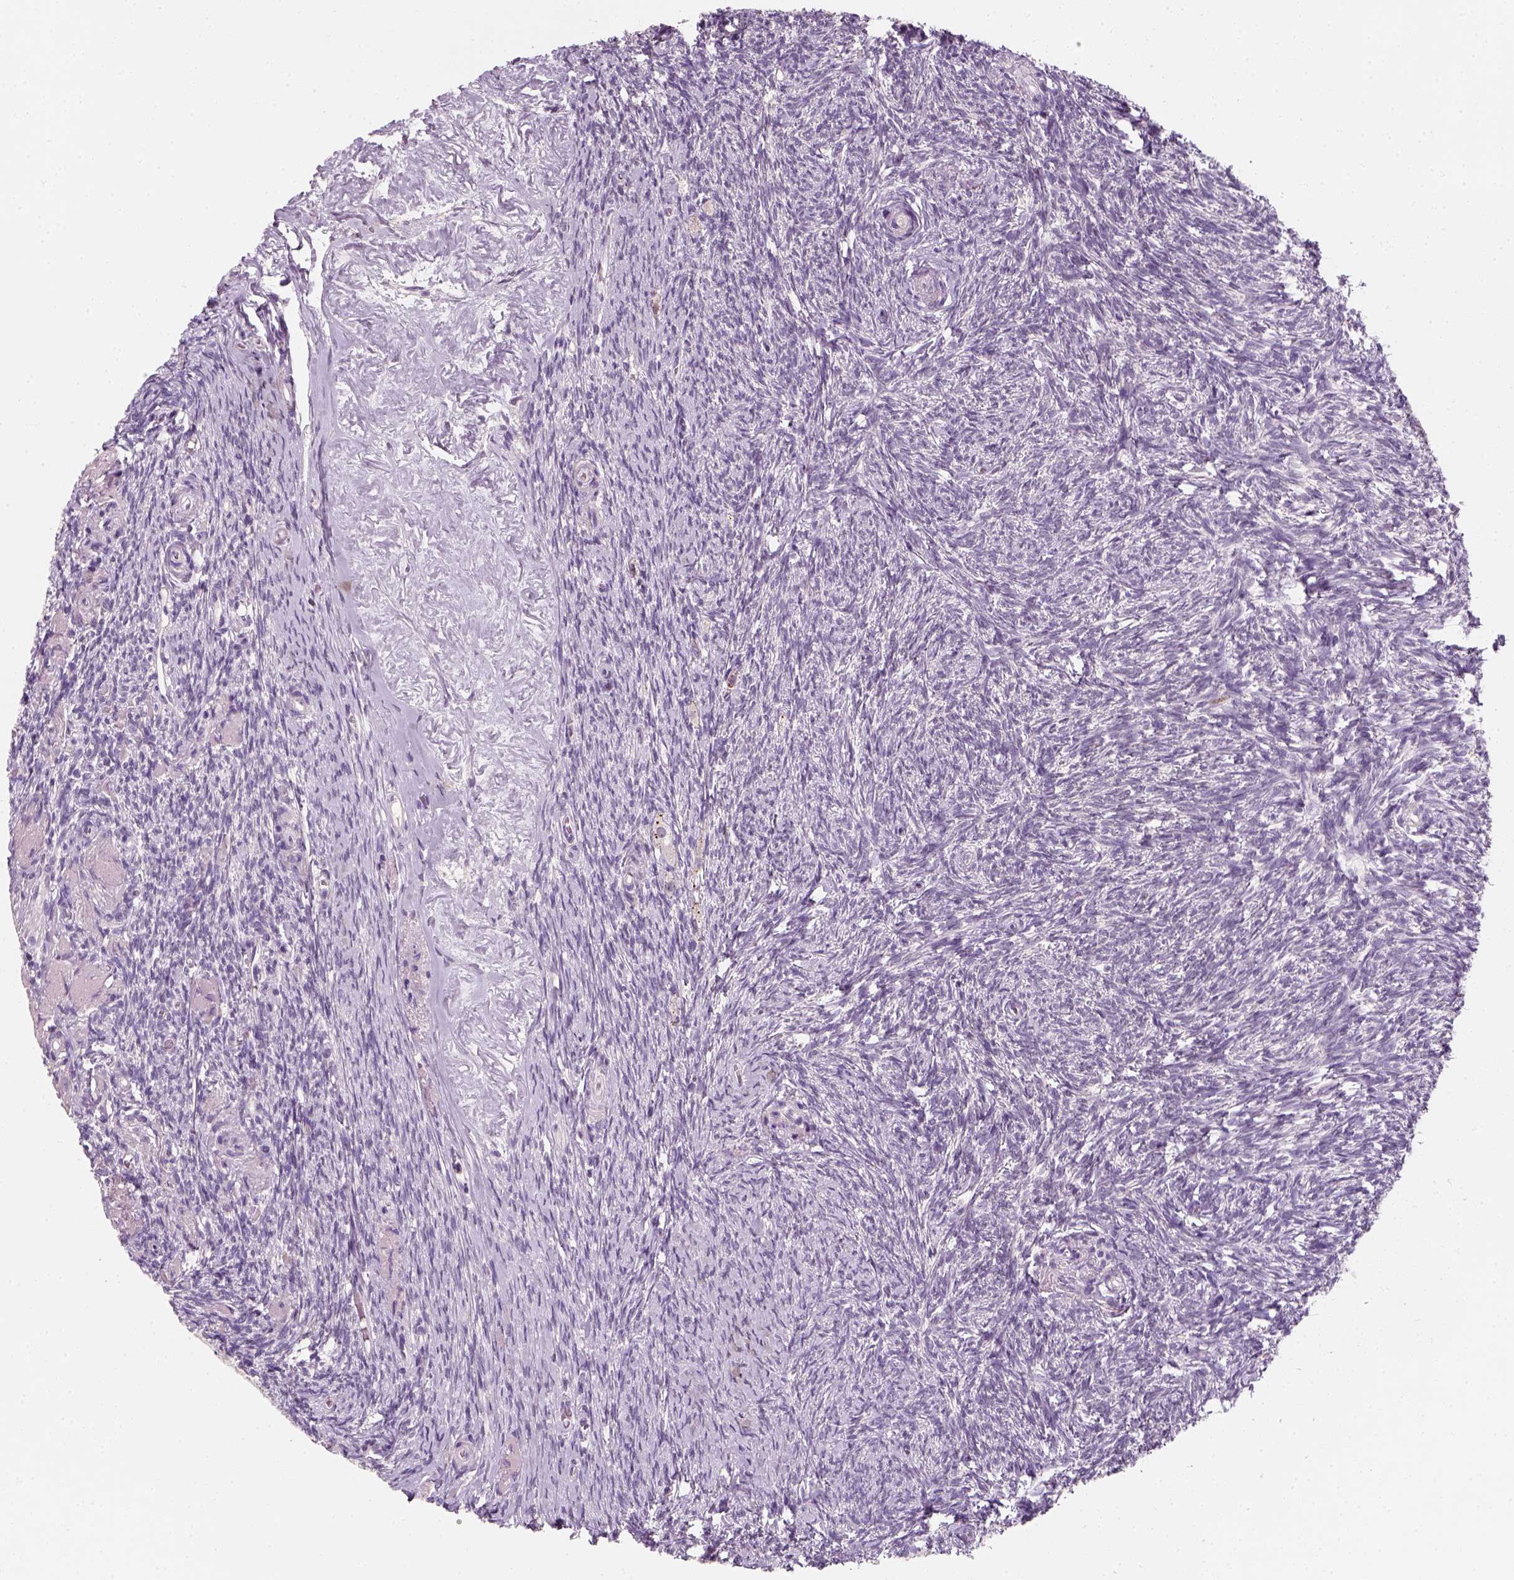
{"staining": {"intensity": "negative", "quantity": "none", "location": "none"}, "tissue": "ovary", "cell_type": "Ovarian stroma cells", "image_type": "normal", "snomed": [{"axis": "morphology", "description": "Normal tissue, NOS"}, {"axis": "topography", "description": "Ovary"}], "caption": "Micrograph shows no protein positivity in ovarian stroma cells of normal ovary.", "gene": "TP53", "patient": {"sex": "female", "age": 72}}